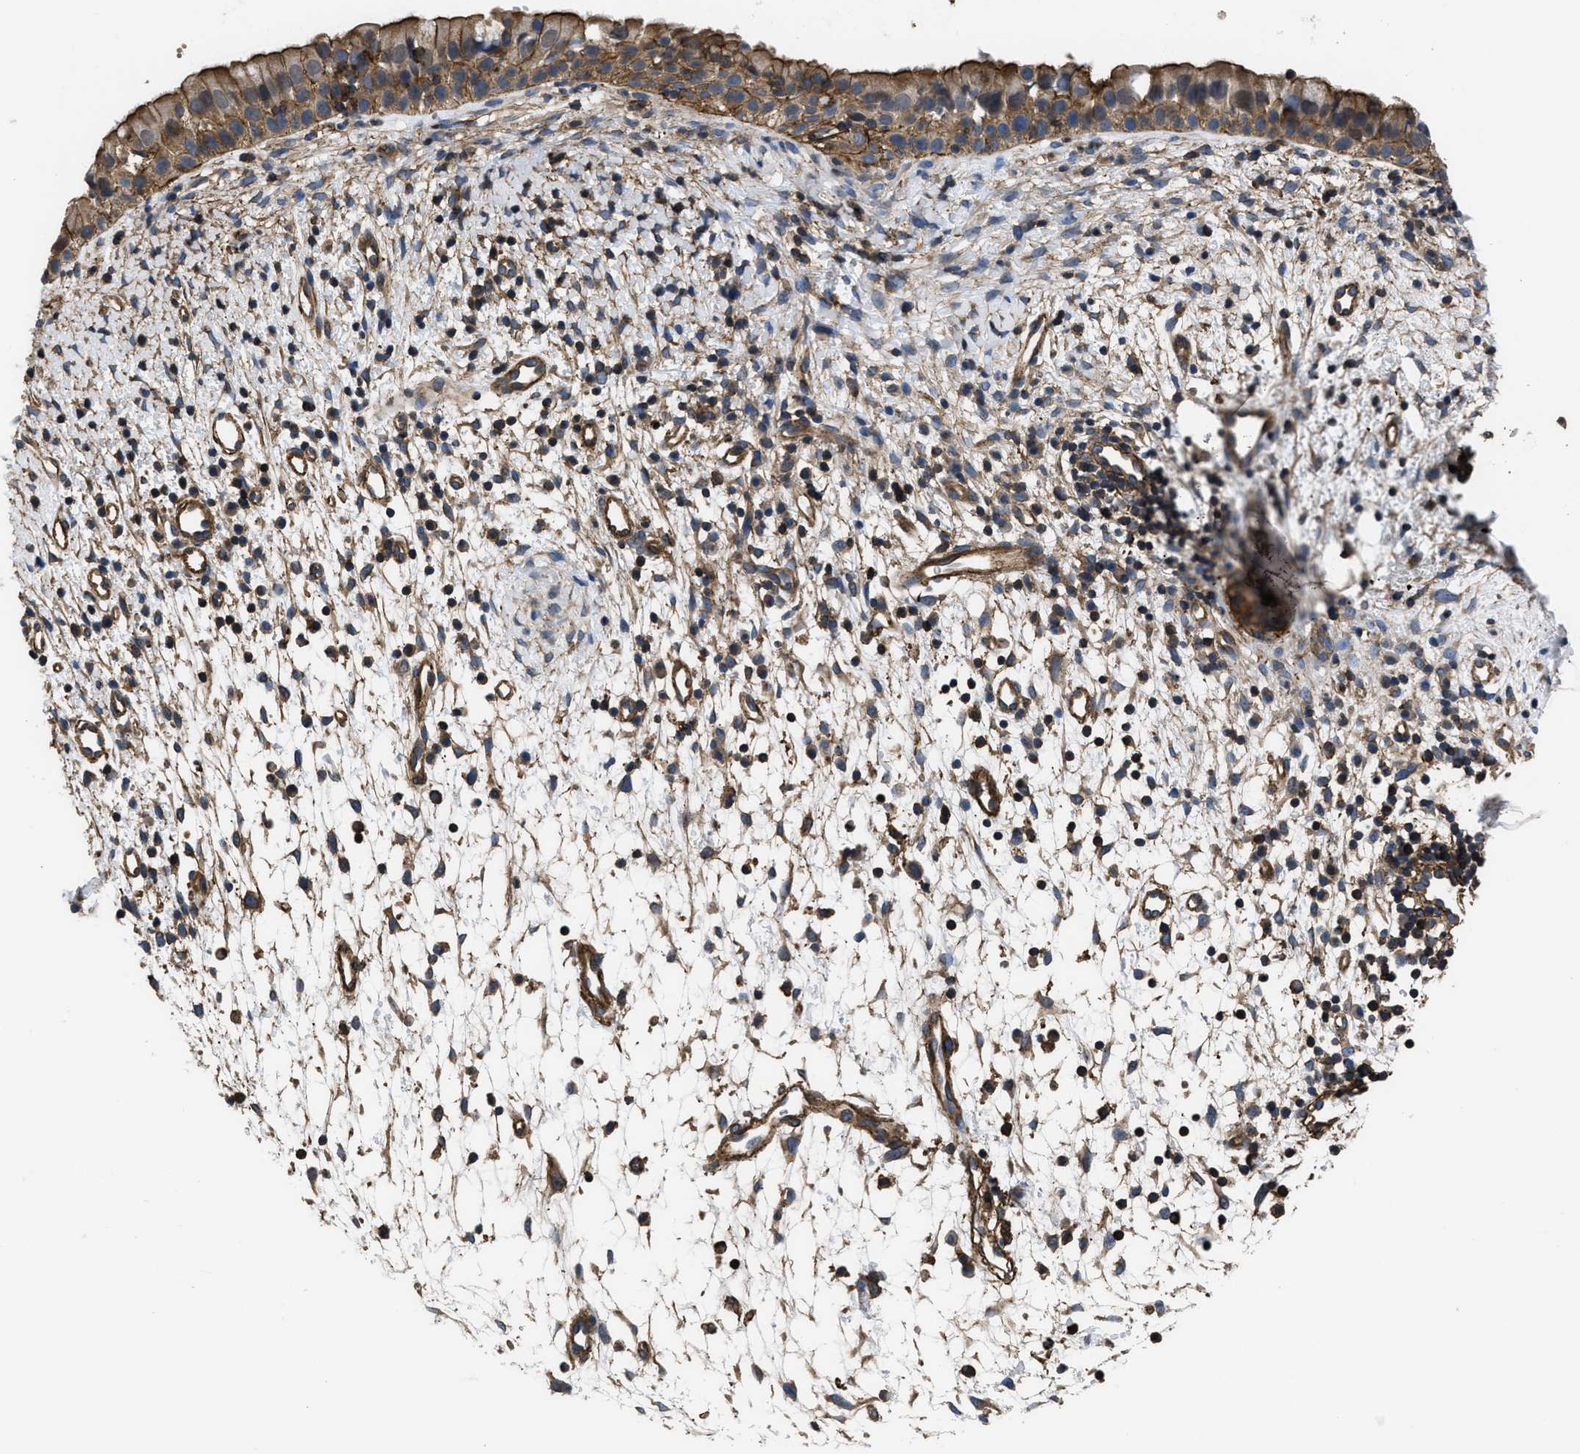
{"staining": {"intensity": "strong", "quantity": ">75%", "location": "cytoplasmic/membranous"}, "tissue": "nasopharynx", "cell_type": "Respiratory epithelial cells", "image_type": "normal", "snomed": [{"axis": "morphology", "description": "Normal tissue, NOS"}, {"axis": "topography", "description": "Nasopharynx"}], "caption": "Immunohistochemistry (IHC) (DAB (3,3'-diaminobenzidine)) staining of benign human nasopharynx reveals strong cytoplasmic/membranous protein expression in approximately >75% of respiratory epithelial cells.", "gene": "SCUBE2", "patient": {"sex": "male", "age": 22}}